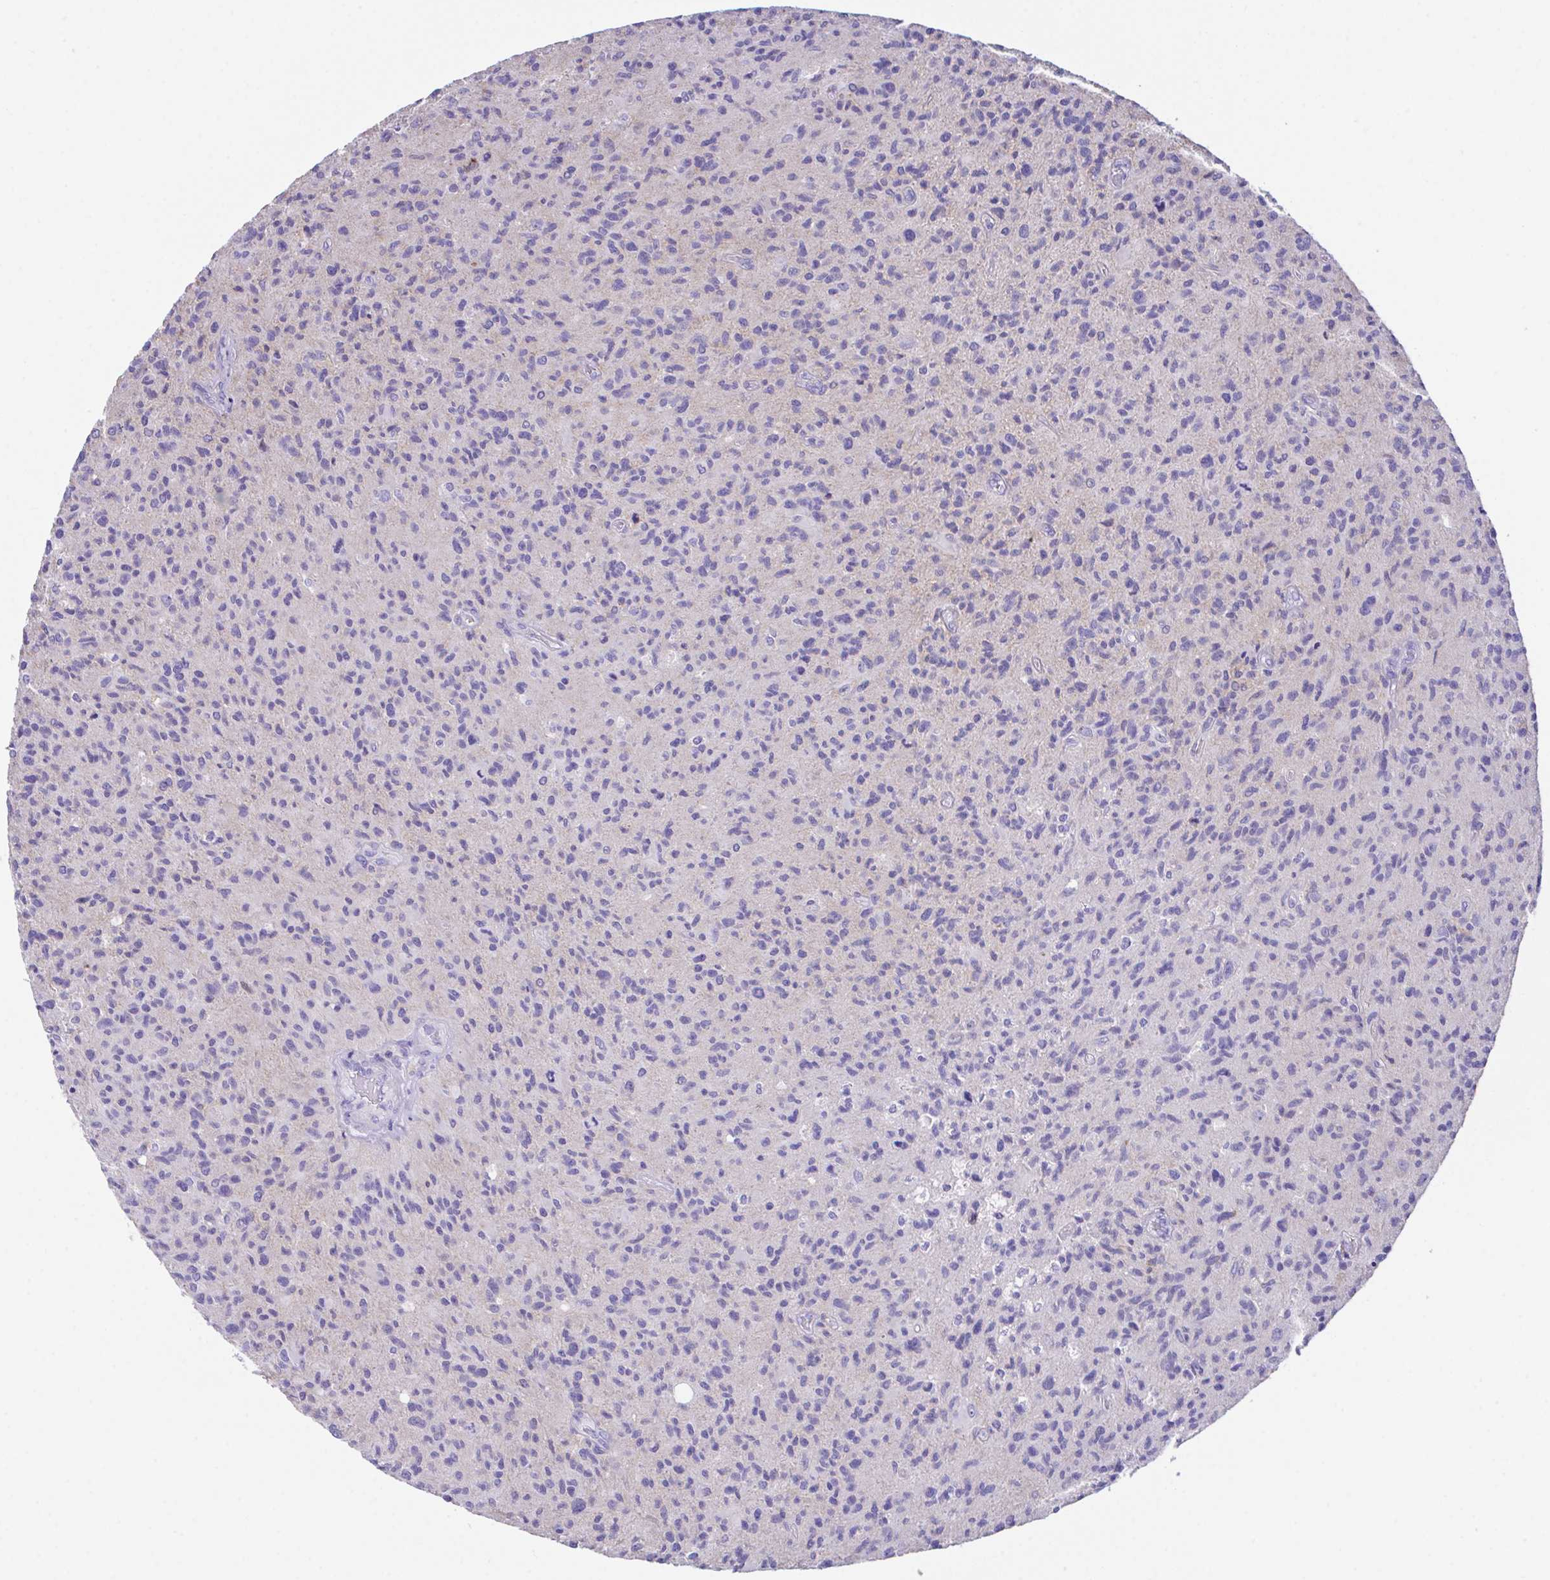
{"staining": {"intensity": "negative", "quantity": "none", "location": "none"}, "tissue": "glioma", "cell_type": "Tumor cells", "image_type": "cancer", "snomed": [{"axis": "morphology", "description": "Glioma, malignant, High grade"}, {"axis": "topography", "description": "Brain"}], "caption": "Human high-grade glioma (malignant) stained for a protein using immunohistochemistry (IHC) demonstrates no expression in tumor cells.", "gene": "SLC16A6", "patient": {"sex": "female", "age": 70}}